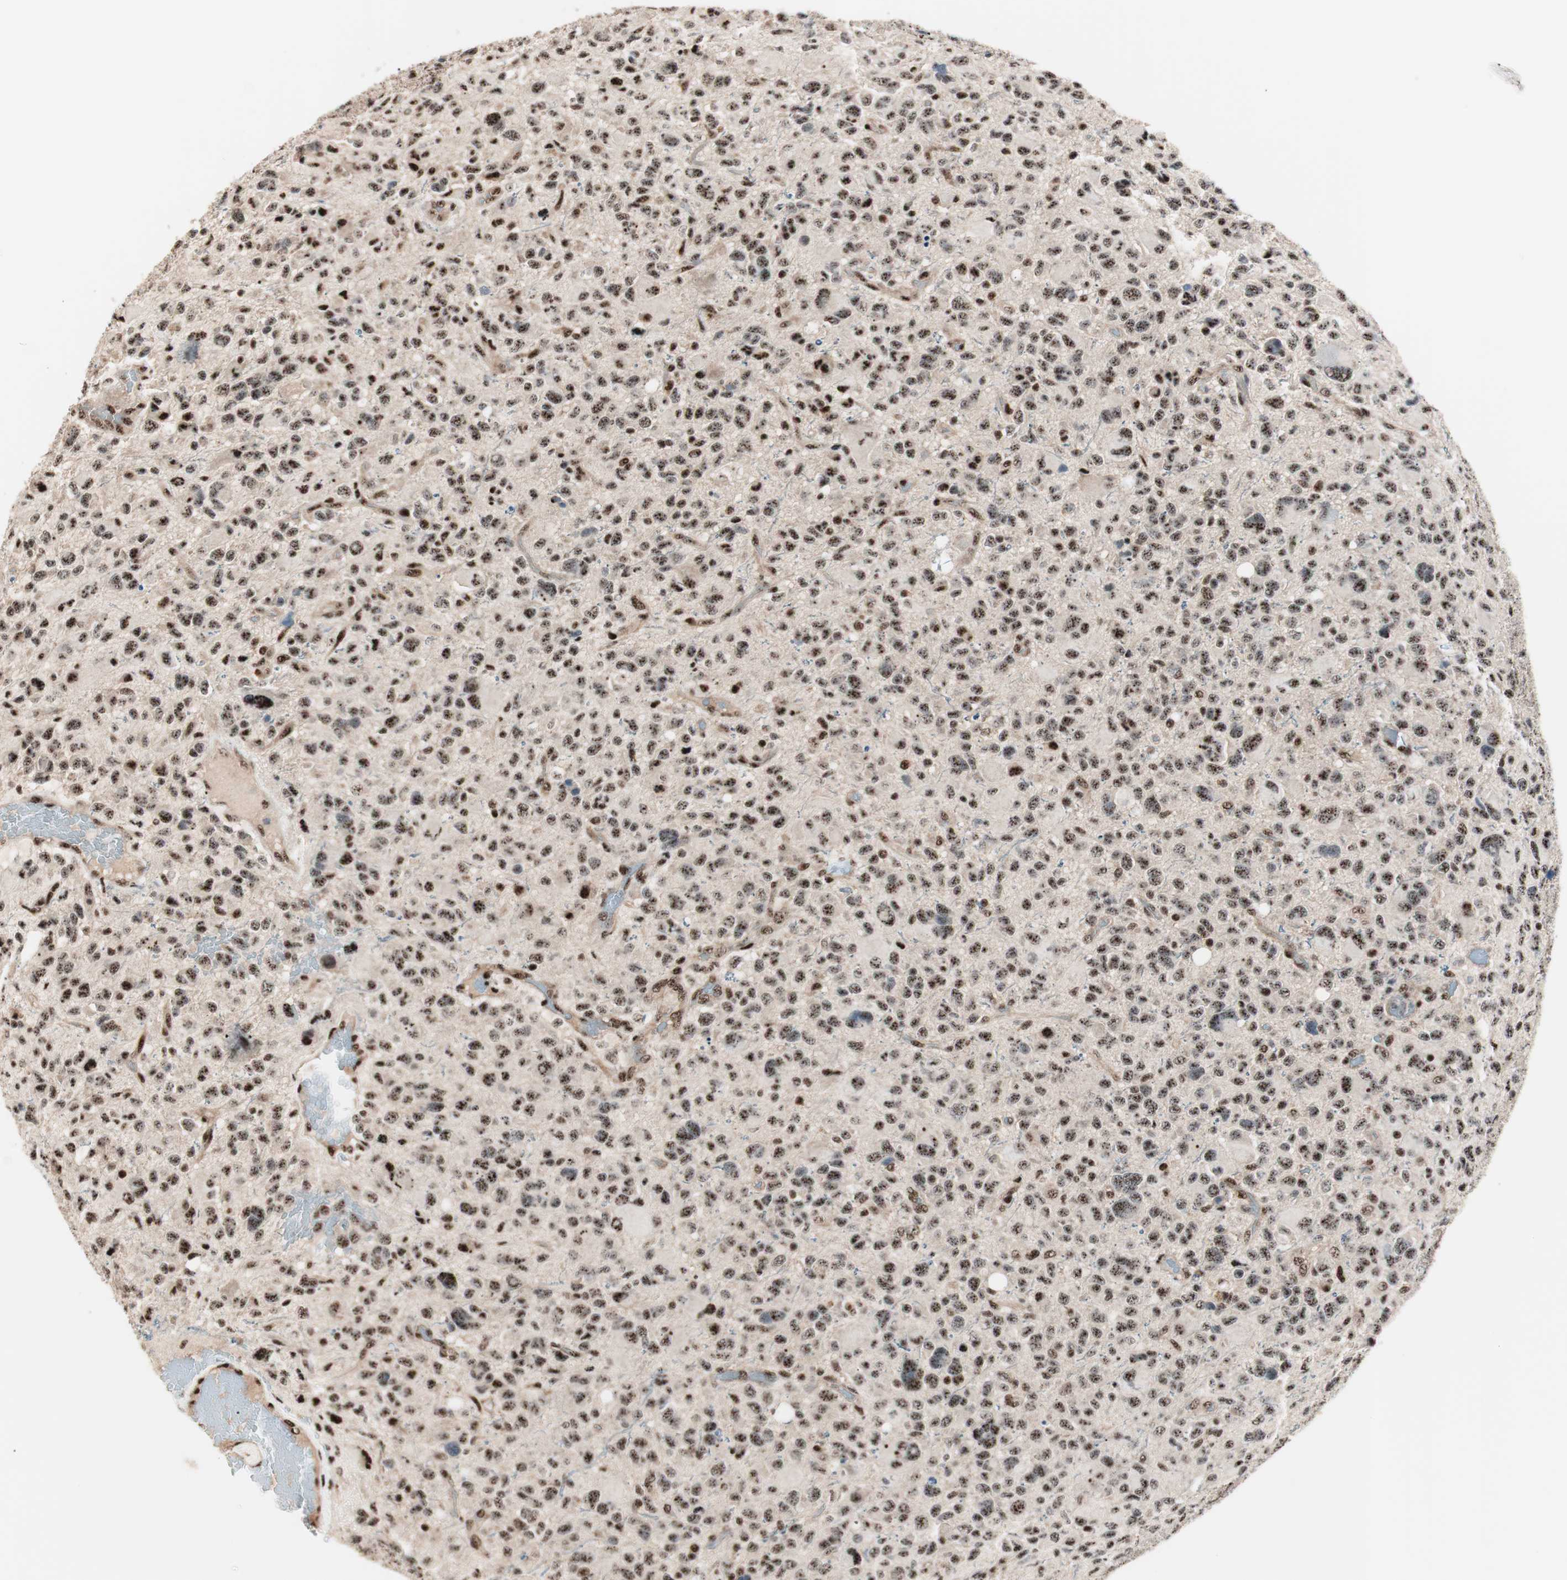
{"staining": {"intensity": "strong", "quantity": ">75%", "location": "nuclear"}, "tissue": "glioma", "cell_type": "Tumor cells", "image_type": "cancer", "snomed": [{"axis": "morphology", "description": "Glioma, malignant, High grade"}, {"axis": "topography", "description": "Brain"}], "caption": "This is an image of IHC staining of high-grade glioma (malignant), which shows strong staining in the nuclear of tumor cells.", "gene": "NR5A2", "patient": {"sex": "male", "age": 48}}